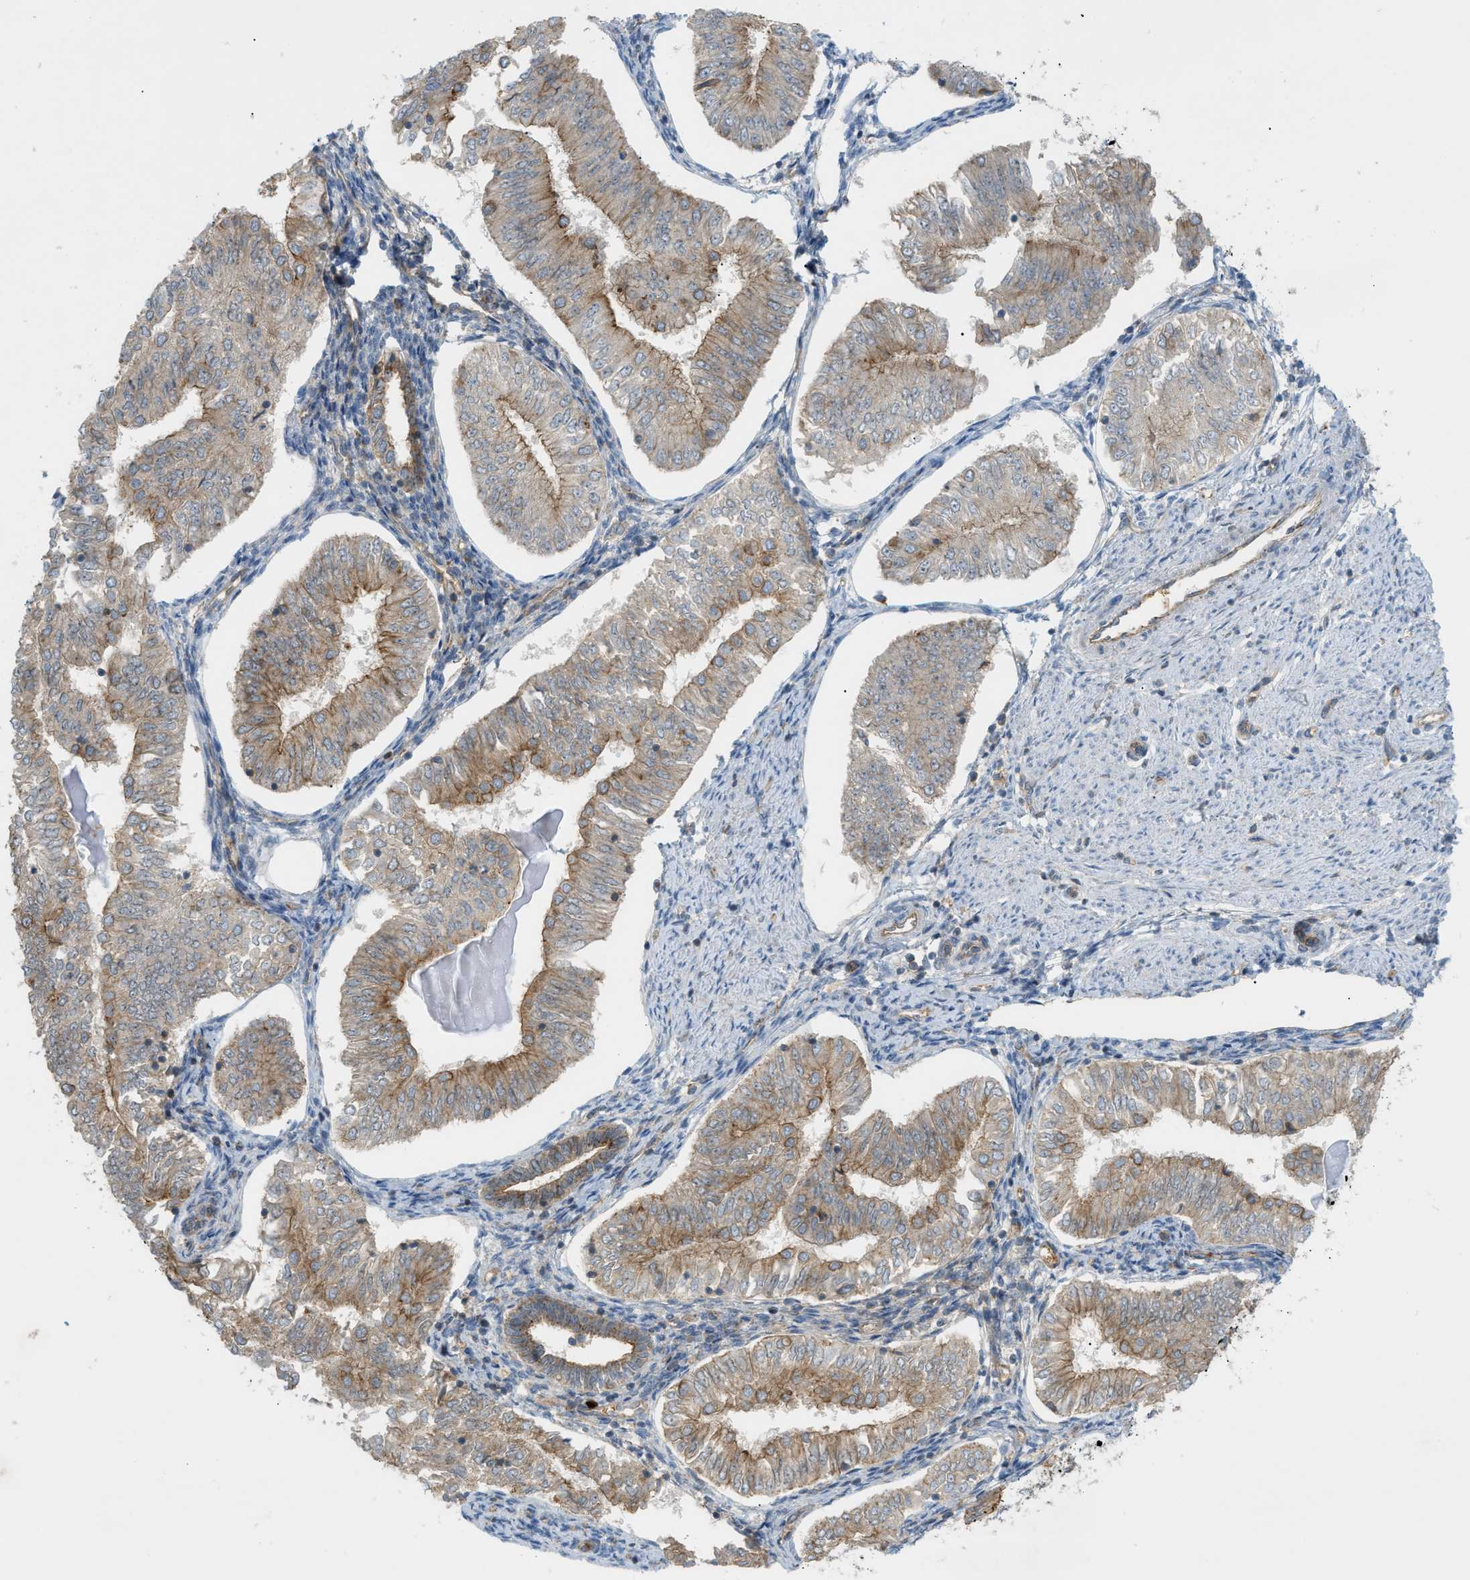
{"staining": {"intensity": "moderate", "quantity": "25%-75%", "location": "cytoplasmic/membranous"}, "tissue": "endometrial cancer", "cell_type": "Tumor cells", "image_type": "cancer", "snomed": [{"axis": "morphology", "description": "Adenocarcinoma, NOS"}, {"axis": "topography", "description": "Endometrium"}], "caption": "Brown immunohistochemical staining in human adenocarcinoma (endometrial) demonstrates moderate cytoplasmic/membranous positivity in approximately 25%-75% of tumor cells. The protein is shown in brown color, while the nuclei are stained blue.", "gene": "GRK6", "patient": {"sex": "female", "age": 53}}